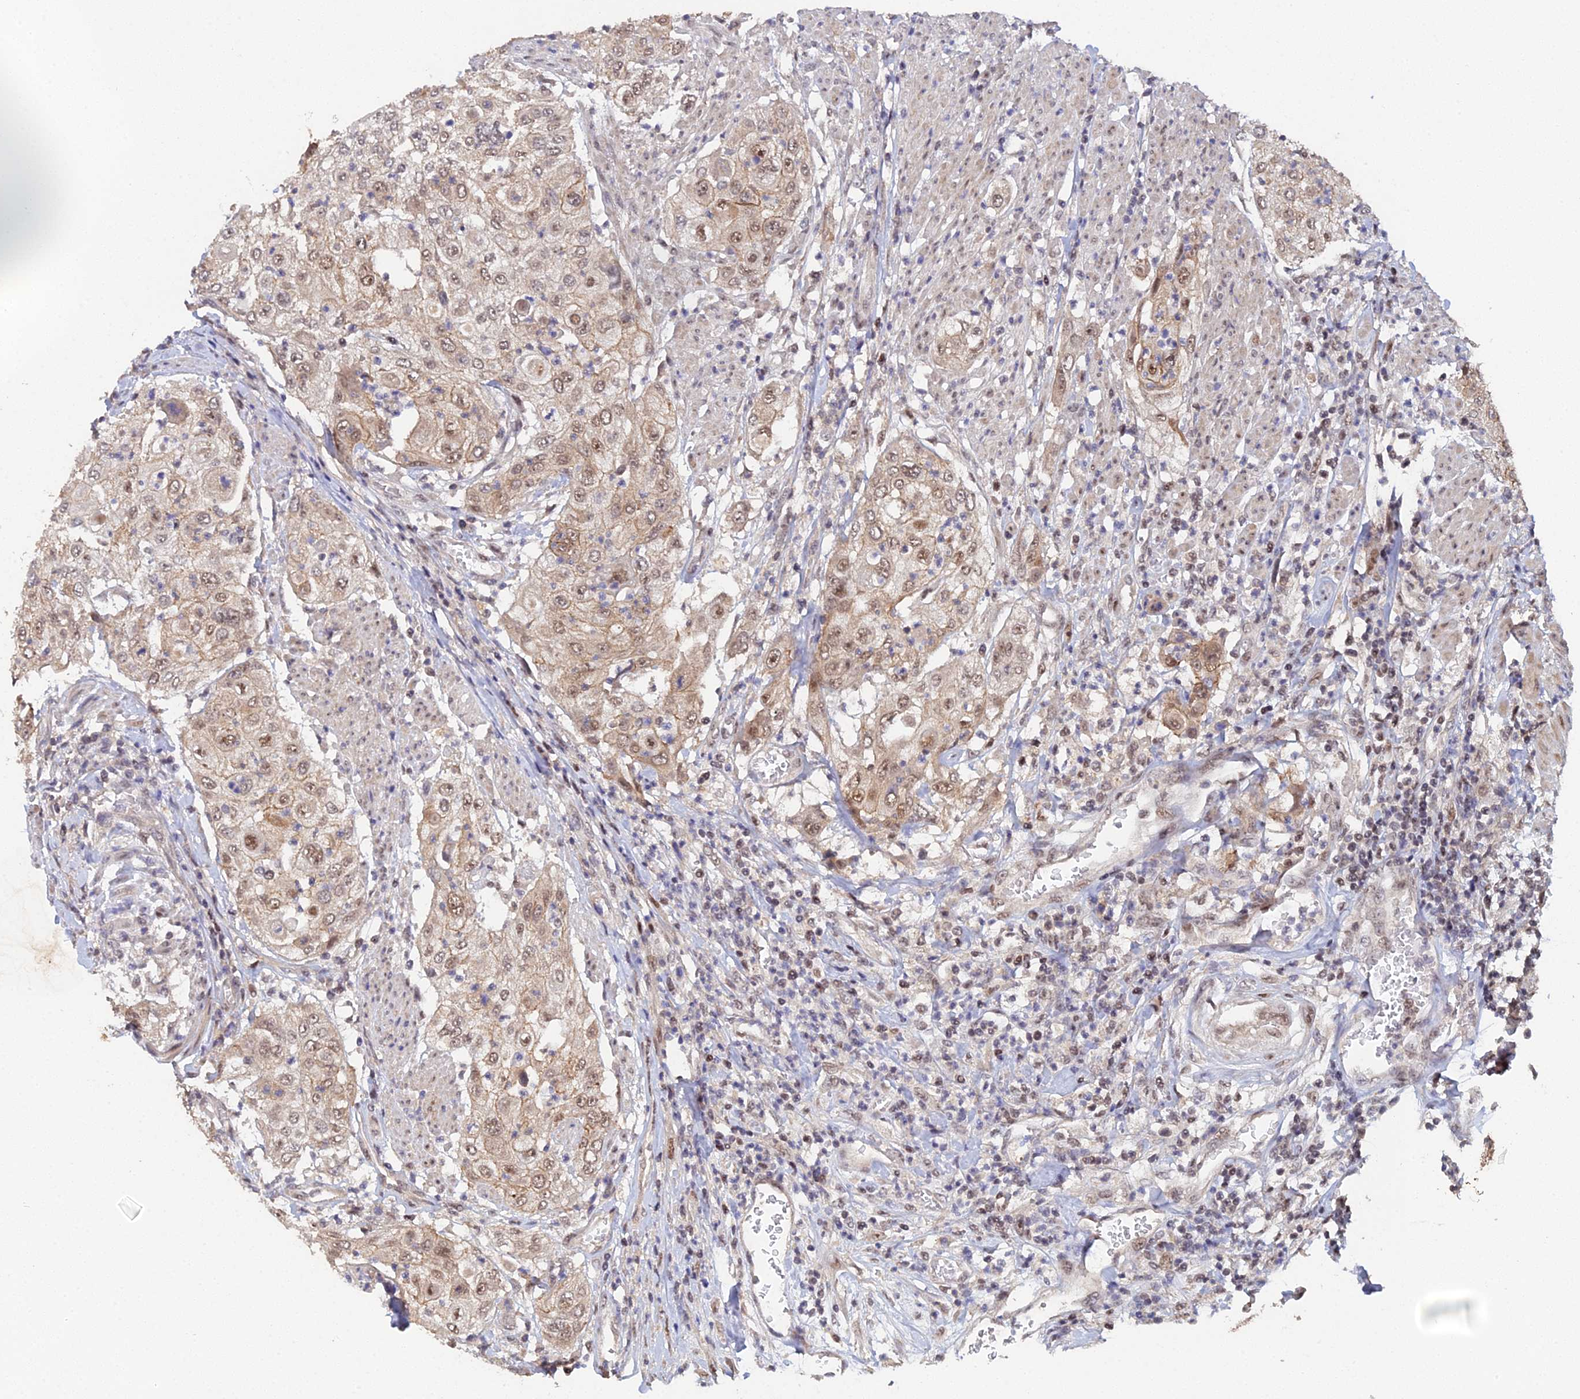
{"staining": {"intensity": "moderate", "quantity": "25%-75%", "location": "cytoplasmic/membranous,nuclear"}, "tissue": "urothelial cancer", "cell_type": "Tumor cells", "image_type": "cancer", "snomed": [{"axis": "morphology", "description": "Urothelial carcinoma, High grade"}, {"axis": "topography", "description": "Urinary bladder"}], "caption": "This is a micrograph of IHC staining of high-grade urothelial carcinoma, which shows moderate expression in the cytoplasmic/membranous and nuclear of tumor cells.", "gene": "ERCC5", "patient": {"sex": "female", "age": 79}}